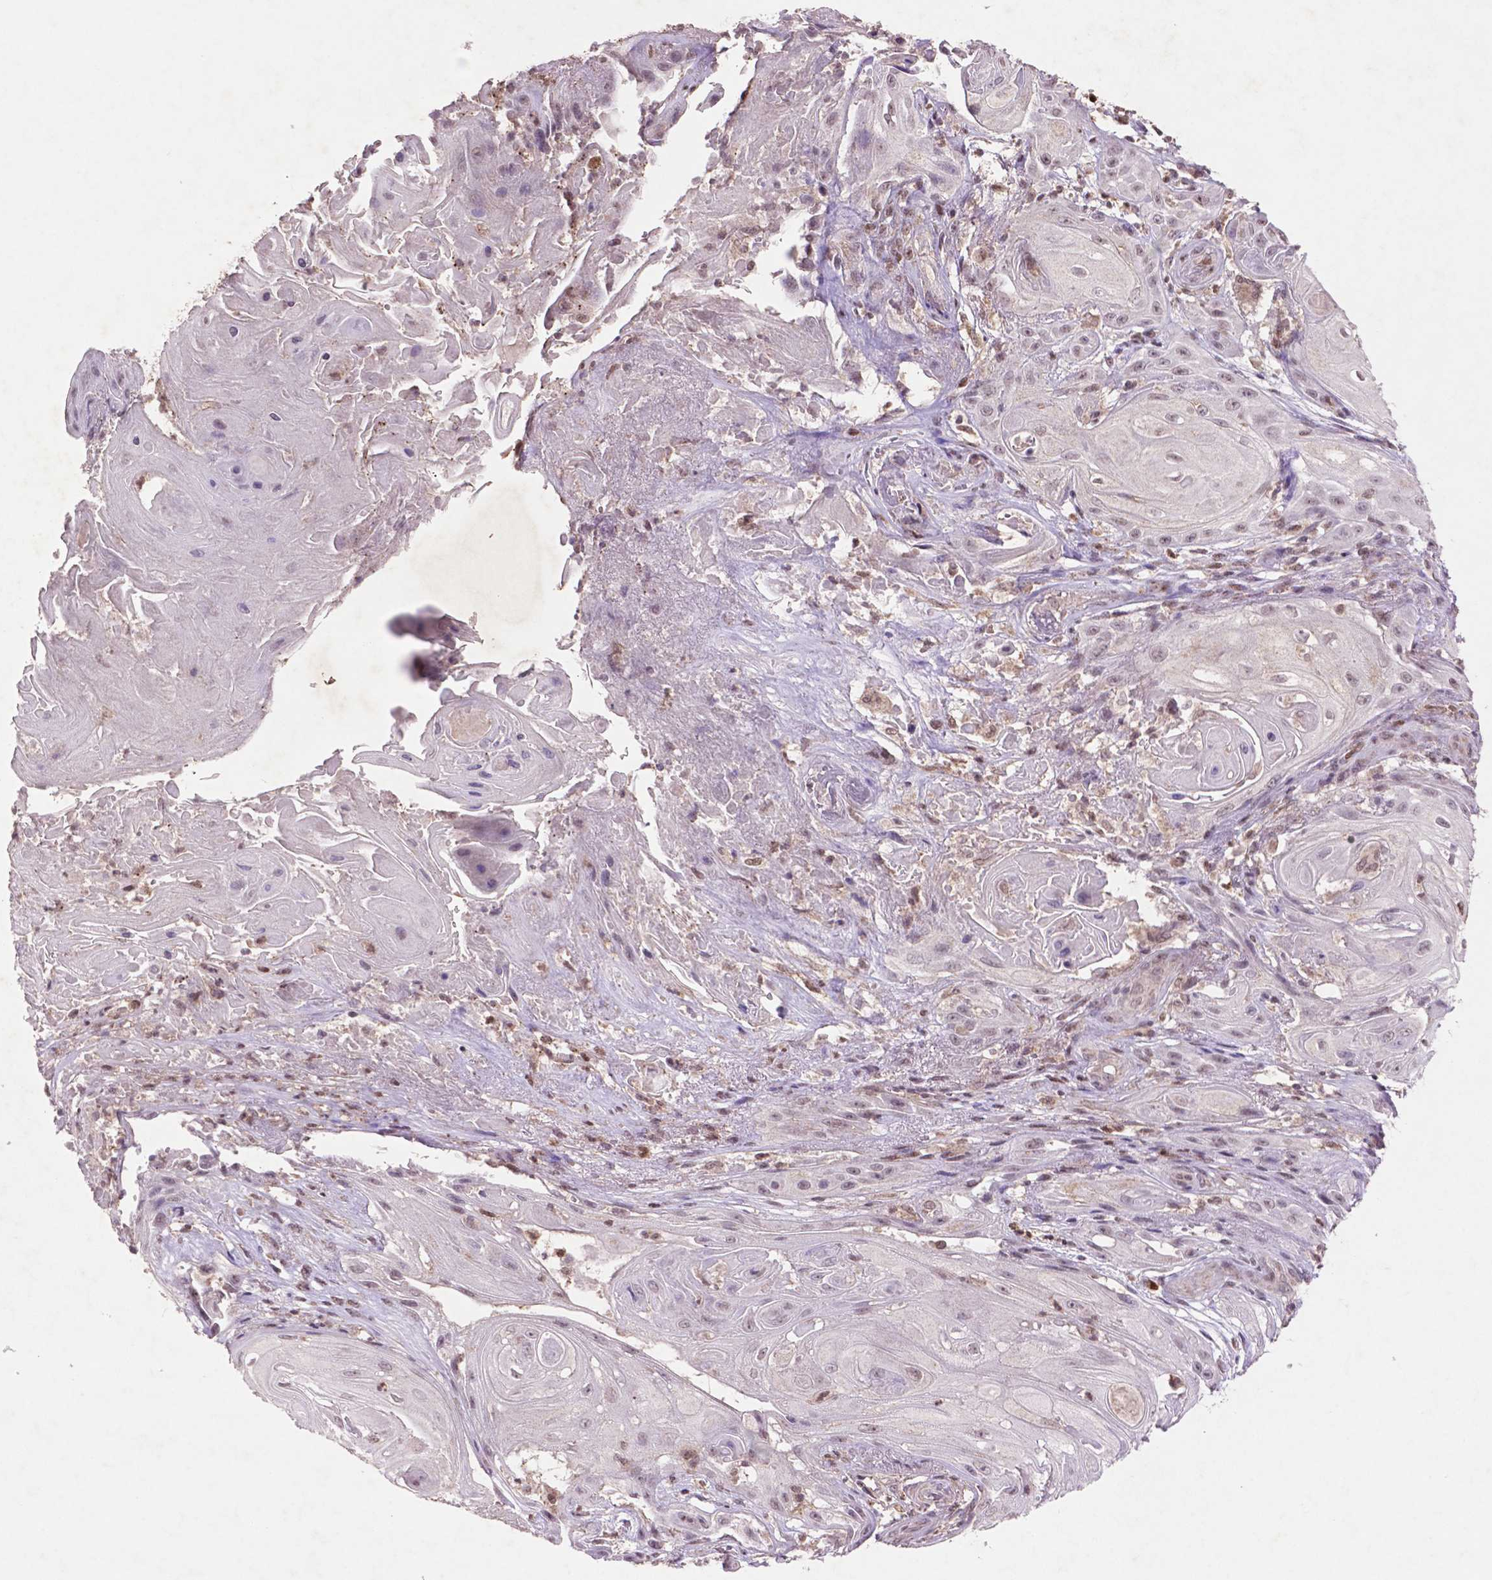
{"staining": {"intensity": "negative", "quantity": "none", "location": "none"}, "tissue": "skin cancer", "cell_type": "Tumor cells", "image_type": "cancer", "snomed": [{"axis": "morphology", "description": "Squamous cell carcinoma, NOS"}, {"axis": "topography", "description": "Skin"}], "caption": "Tumor cells are negative for brown protein staining in skin cancer.", "gene": "GLRX", "patient": {"sex": "male", "age": 62}}